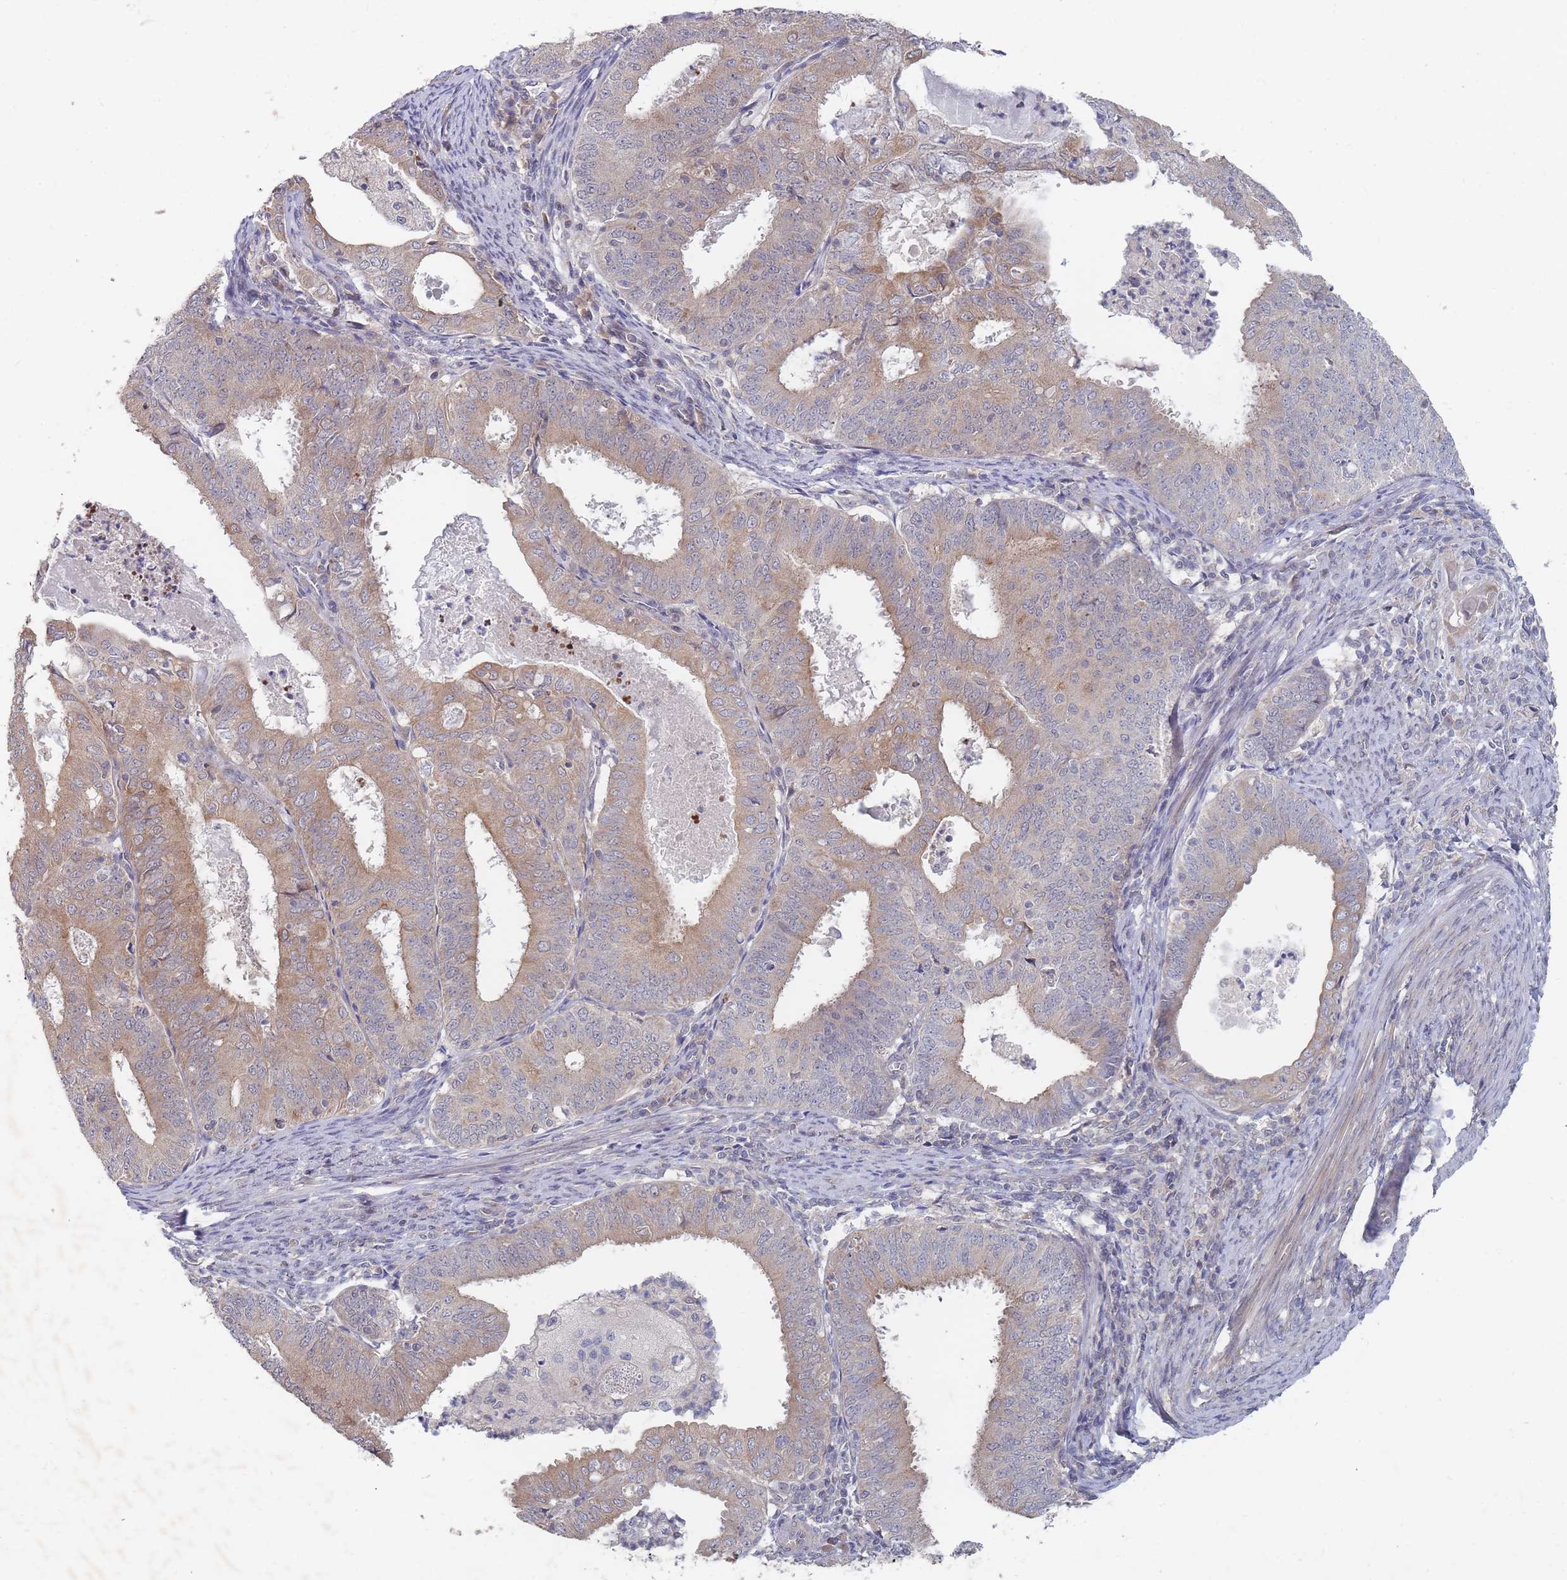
{"staining": {"intensity": "moderate", "quantity": "25%-75%", "location": "cytoplasmic/membranous"}, "tissue": "endometrial cancer", "cell_type": "Tumor cells", "image_type": "cancer", "snomed": [{"axis": "morphology", "description": "Adenocarcinoma, NOS"}, {"axis": "topography", "description": "Endometrium"}], "caption": "Brown immunohistochemical staining in adenocarcinoma (endometrial) displays moderate cytoplasmic/membranous staining in about 25%-75% of tumor cells. (Brightfield microscopy of DAB IHC at high magnification).", "gene": "SLC35F5", "patient": {"sex": "female", "age": 57}}